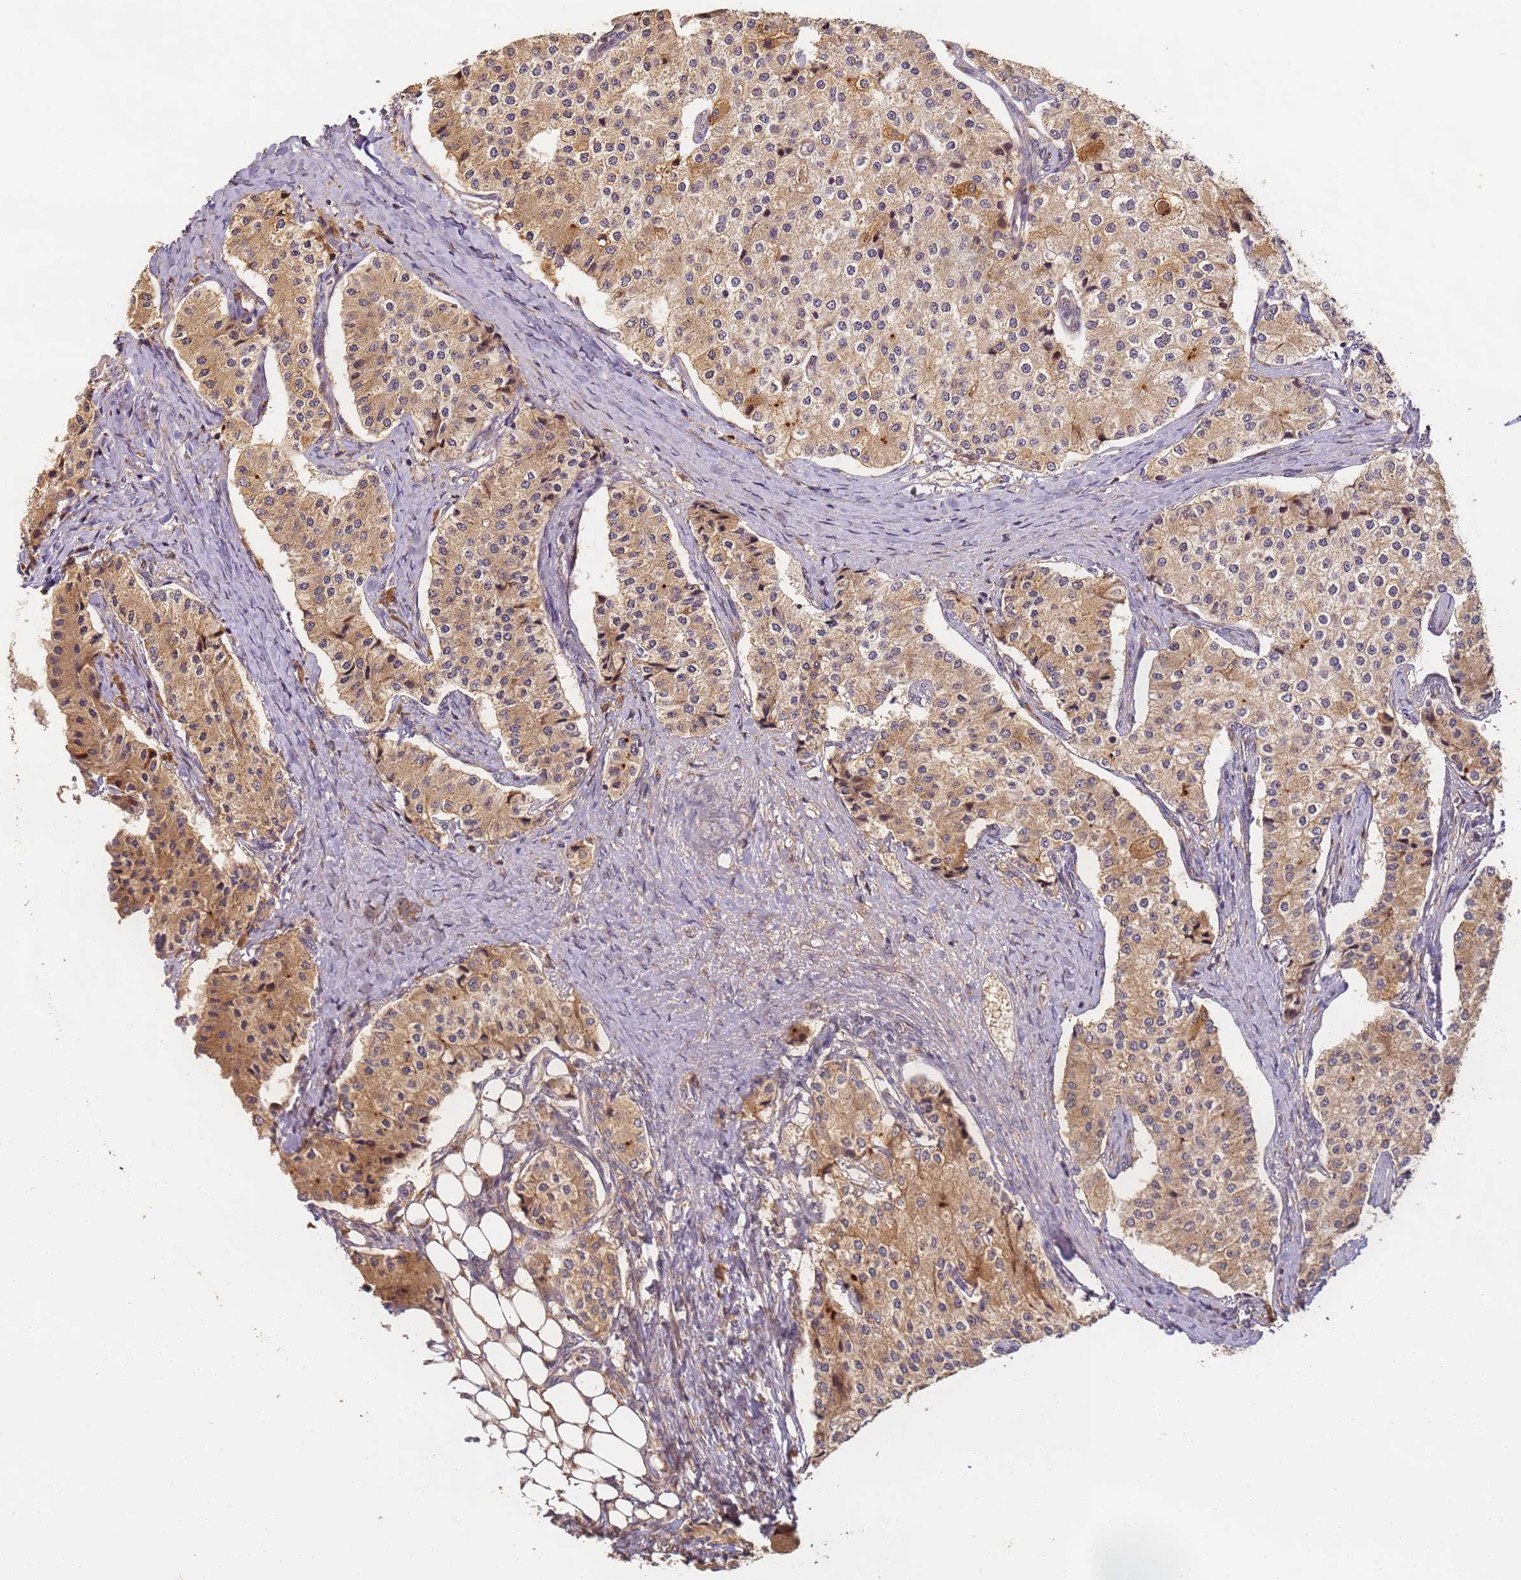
{"staining": {"intensity": "moderate", "quantity": ">75%", "location": "cytoplasmic/membranous"}, "tissue": "carcinoid", "cell_type": "Tumor cells", "image_type": "cancer", "snomed": [{"axis": "morphology", "description": "Carcinoid, malignant, NOS"}, {"axis": "topography", "description": "Colon"}], "caption": "Immunohistochemical staining of carcinoid exhibits moderate cytoplasmic/membranous protein expression in about >75% of tumor cells. Immunohistochemistry (ihc) stains the protein in brown and the nuclei are stained blue.", "gene": "TIGAR", "patient": {"sex": "female", "age": 52}}